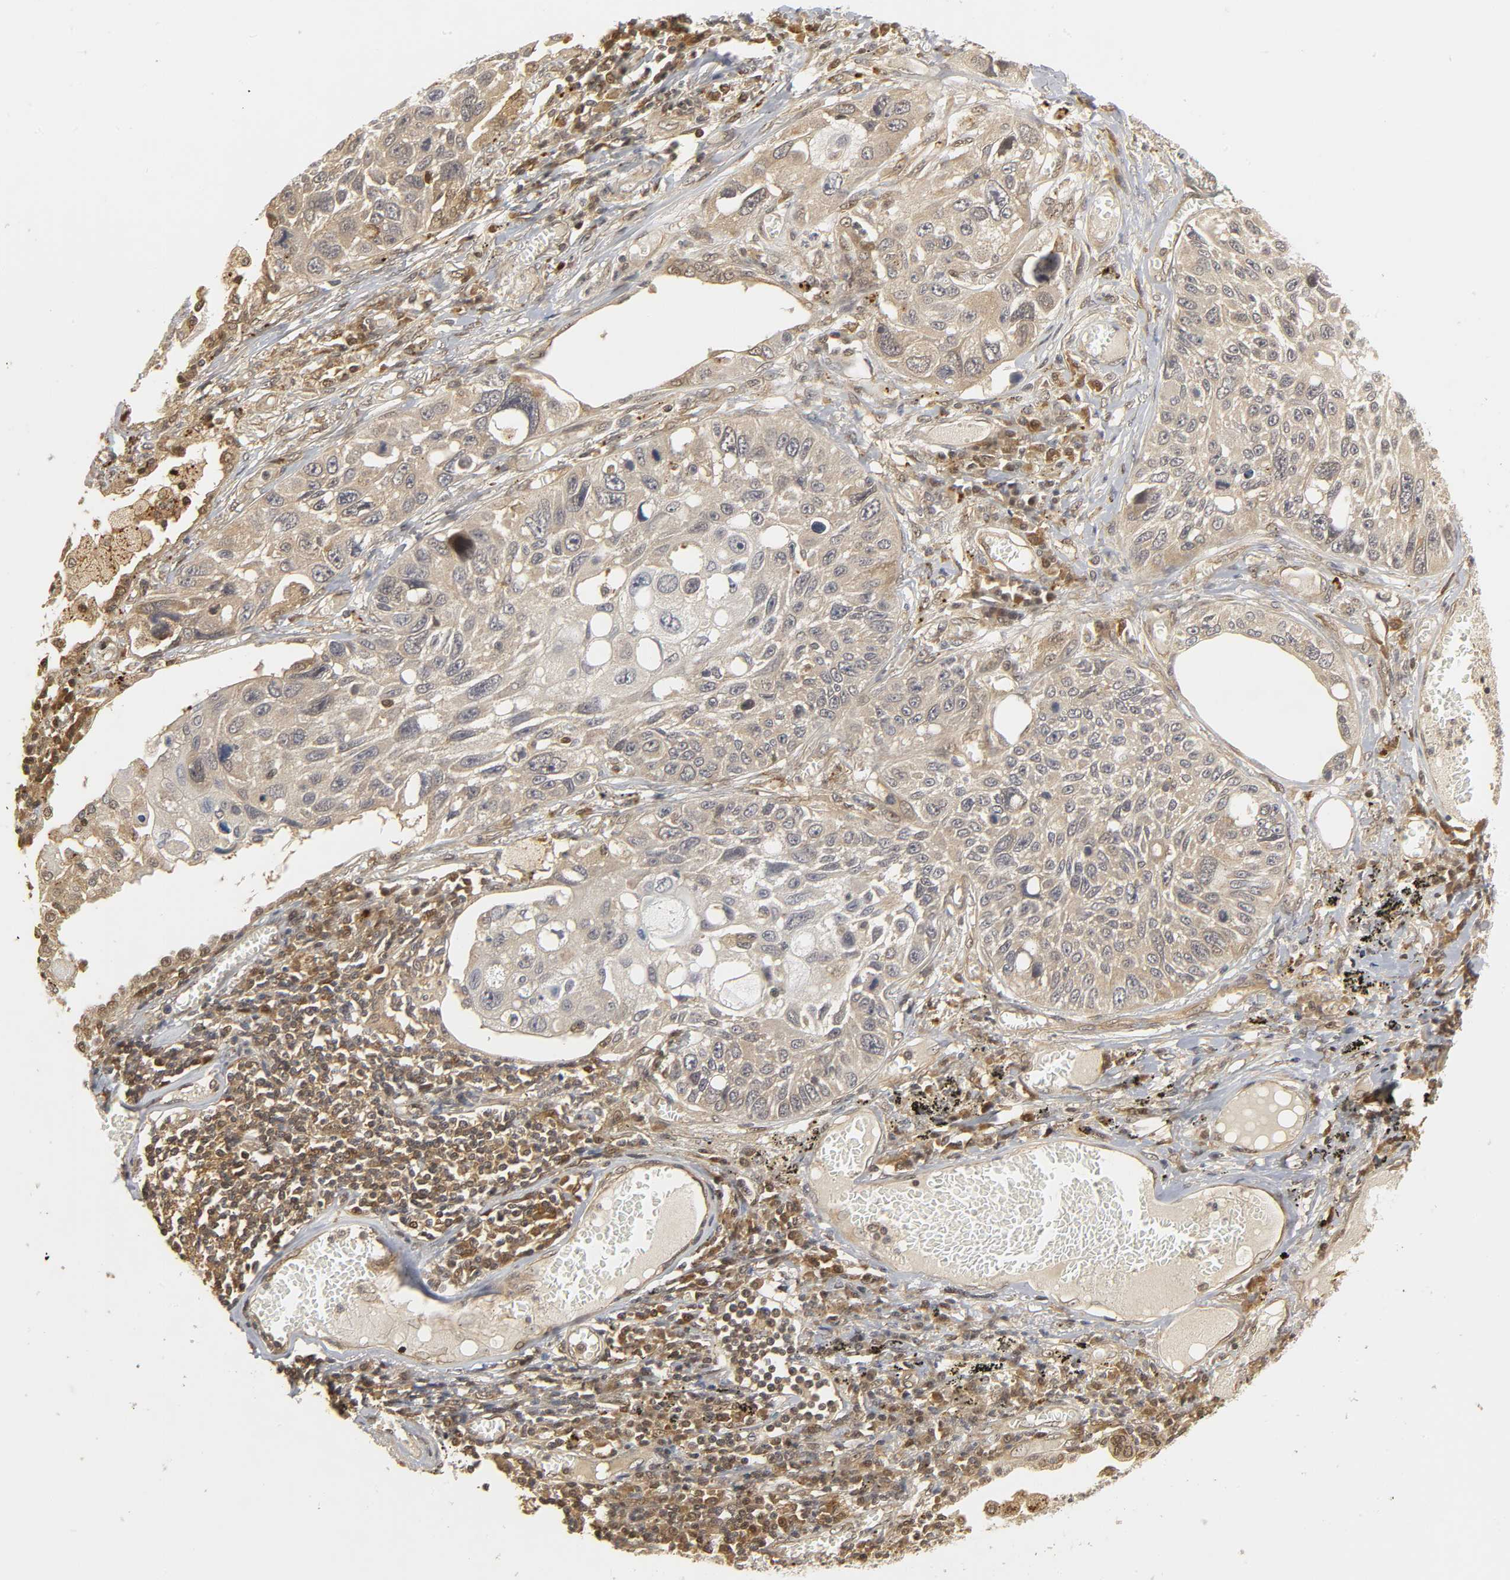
{"staining": {"intensity": "moderate", "quantity": ">75%", "location": "cytoplasmic/membranous"}, "tissue": "lung cancer", "cell_type": "Tumor cells", "image_type": "cancer", "snomed": [{"axis": "morphology", "description": "Squamous cell carcinoma, NOS"}, {"axis": "topography", "description": "Lung"}], "caption": "Human squamous cell carcinoma (lung) stained with a protein marker demonstrates moderate staining in tumor cells.", "gene": "PARK7", "patient": {"sex": "male", "age": 71}}